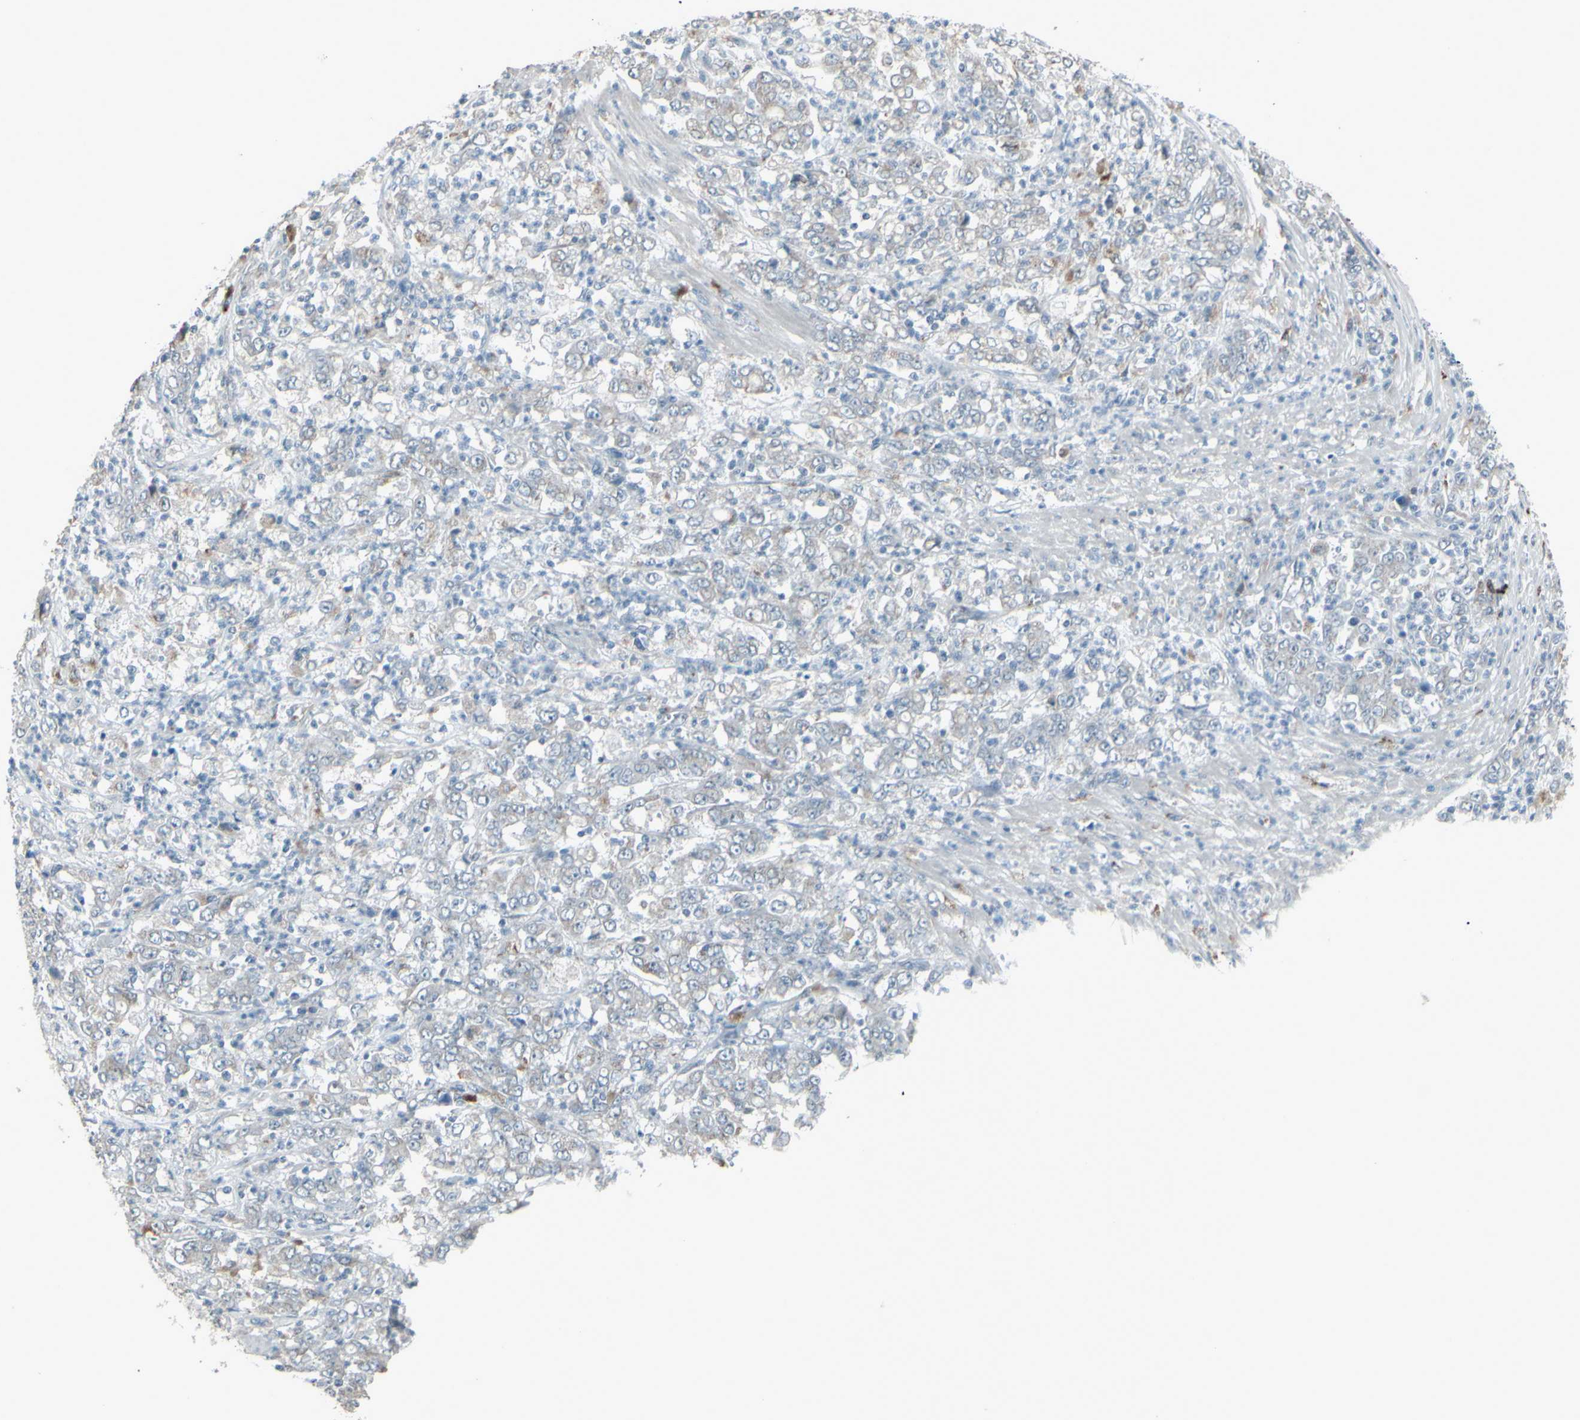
{"staining": {"intensity": "weak", "quantity": "<25%", "location": "cytoplasmic/membranous"}, "tissue": "stomach cancer", "cell_type": "Tumor cells", "image_type": "cancer", "snomed": [{"axis": "morphology", "description": "Adenocarcinoma, NOS"}, {"axis": "topography", "description": "Stomach, lower"}], "caption": "IHC histopathology image of neoplastic tissue: stomach cancer (adenocarcinoma) stained with DAB exhibits no significant protein staining in tumor cells.", "gene": "CD79B", "patient": {"sex": "female", "age": 71}}